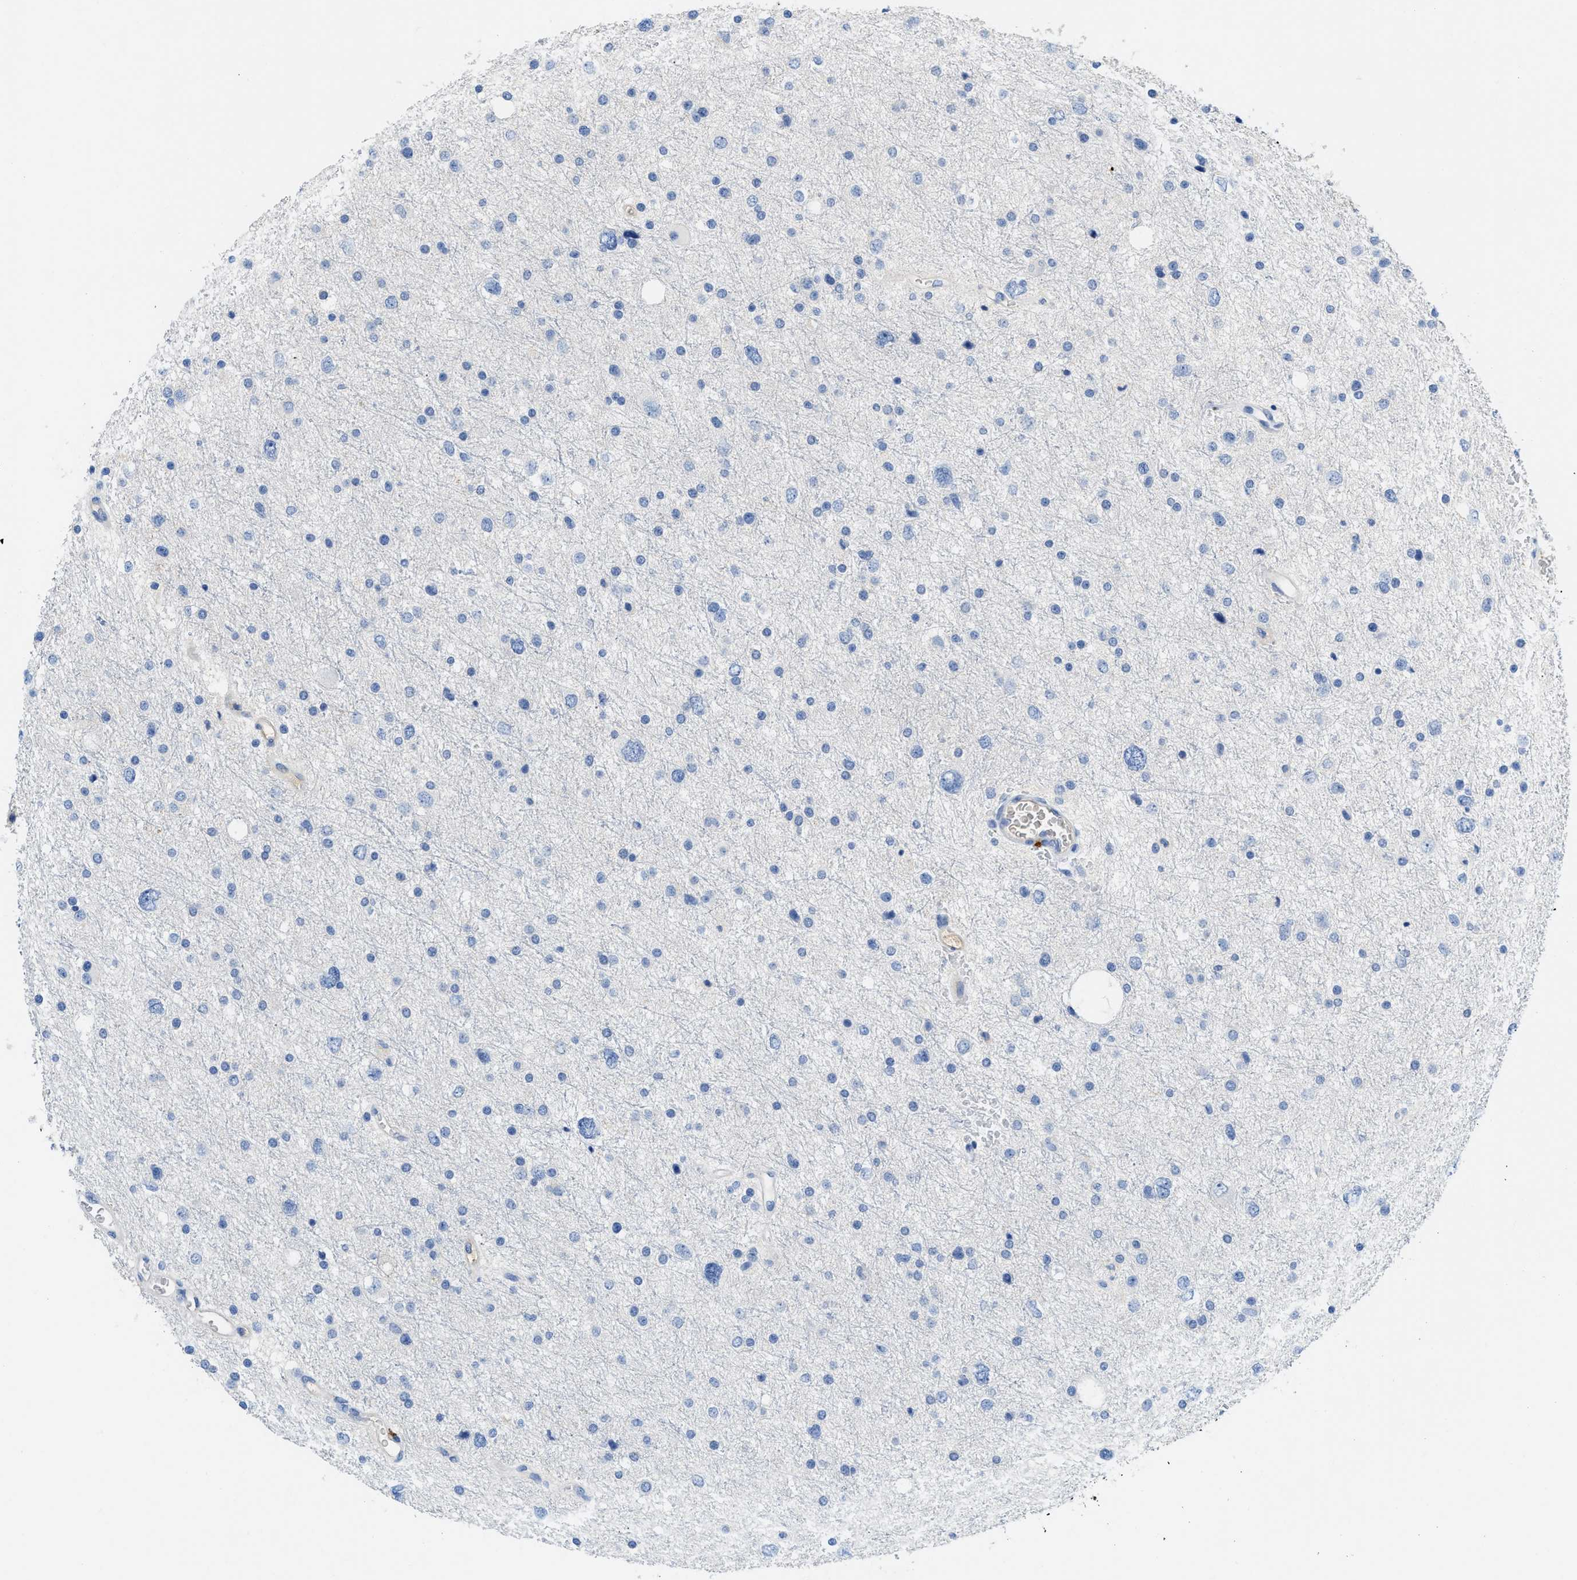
{"staining": {"intensity": "negative", "quantity": "none", "location": "none"}, "tissue": "glioma", "cell_type": "Tumor cells", "image_type": "cancer", "snomed": [{"axis": "morphology", "description": "Glioma, malignant, Low grade"}, {"axis": "topography", "description": "Brain"}], "caption": "Photomicrograph shows no protein staining in tumor cells of glioma tissue. (Brightfield microscopy of DAB (3,3'-diaminobenzidine) immunohistochemistry at high magnification).", "gene": "SPEG", "patient": {"sex": "female", "age": 37}}